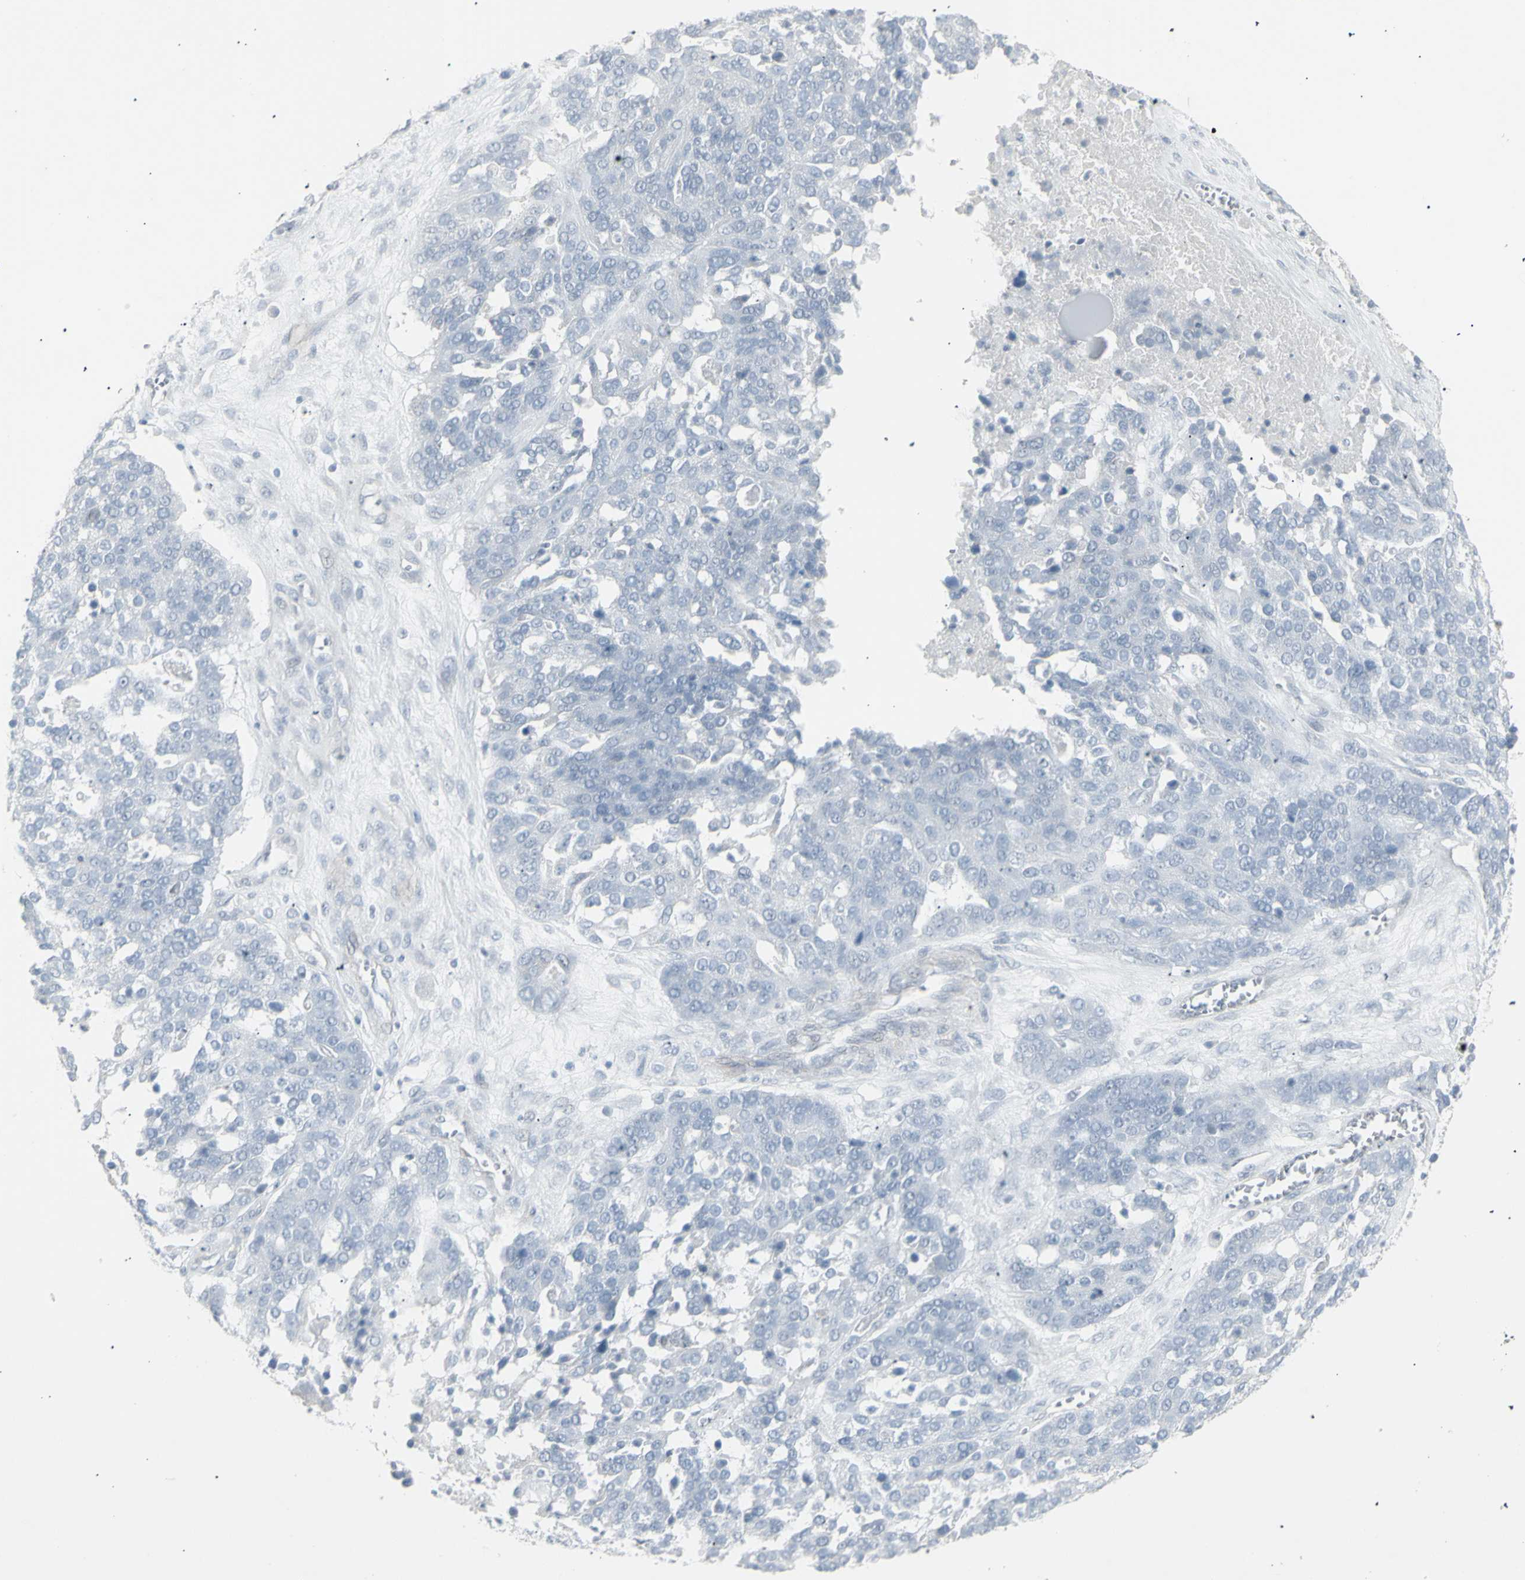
{"staining": {"intensity": "negative", "quantity": "none", "location": "none"}, "tissue": "ovarian cancer", "cell_type": "Tumor cells", "image_type": "cancer", "snomed": [{"axis": "morphology", "description": "Cystadenocarcinoma, serous, NOS"}, {"axis": "topography", "description": "Ovary"}], "caption": "A high-resolution histopathology image shows IHC staining of ovarian cancer, which shows no significant staining in tumor cells. The staining is performed using DAB (3,3'-diaminobenzidine) brown chromogen with nuclei counter-stained in using hematoxylin.", "gene": "YBX2", "patient": {"sex": "female", "age": 44}}